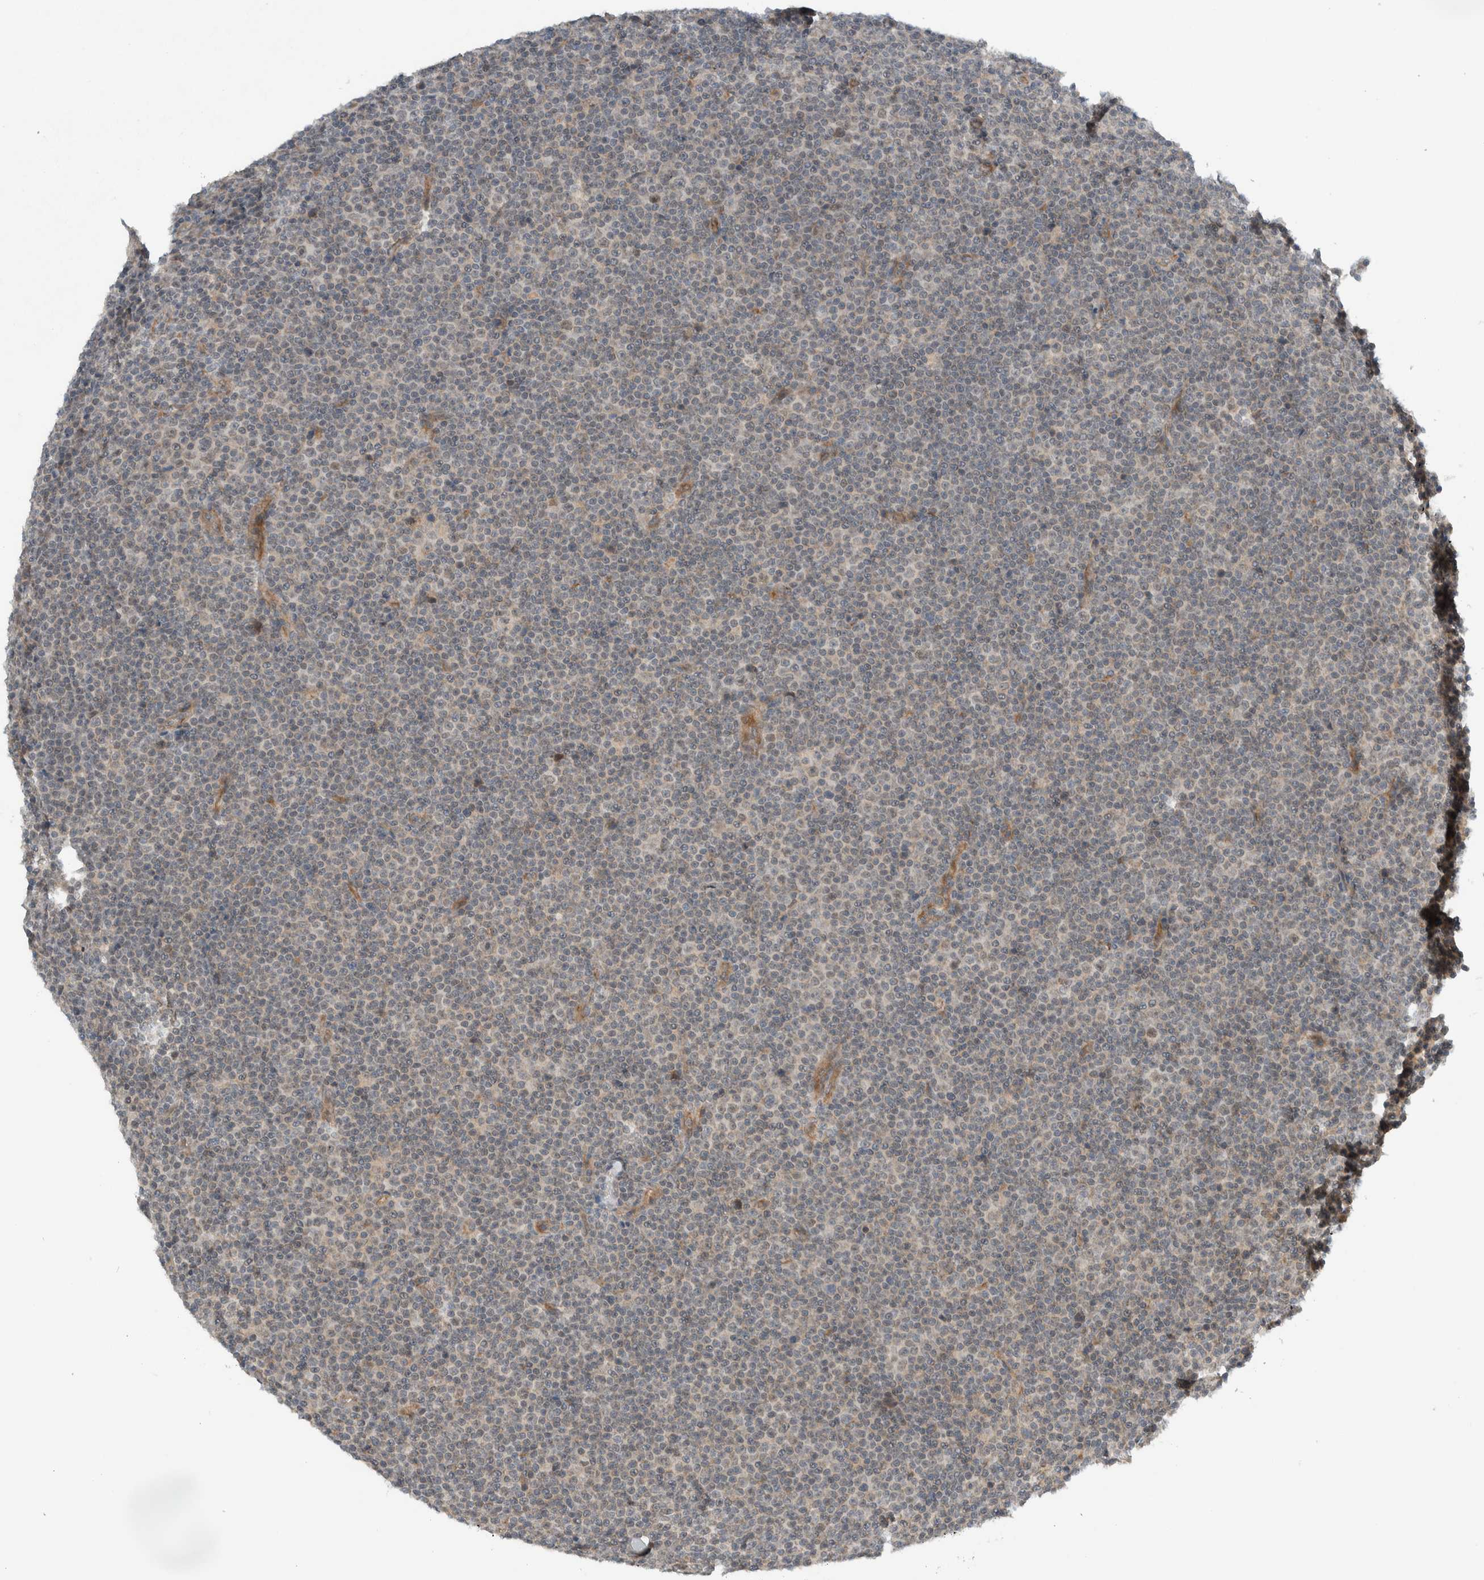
{"staining": {"intensity": "negative", "quantity": "none", "location": "none"}, "tissue": "lymphoma", "cell_type": "Tumor cells", "image_type": "cancer", "snomed": [{"axis": "morphology", "description": "Malignant lymphoma, non-Hodgkin's type, Low grade"}, {"axis": "topography", "description": "Lymph node"}], "caption": "Immunohistochemistry (IHC) of lymphoma demonstrates no expression in tumor cells. The staining was performed using DAB to visualize the protein expression in brown, while the nuclei were stained in blue with hematoxylin (Magnification: 20x).", "gene": "ARMC7", "patient": {"sex": "female", "age": 67}}